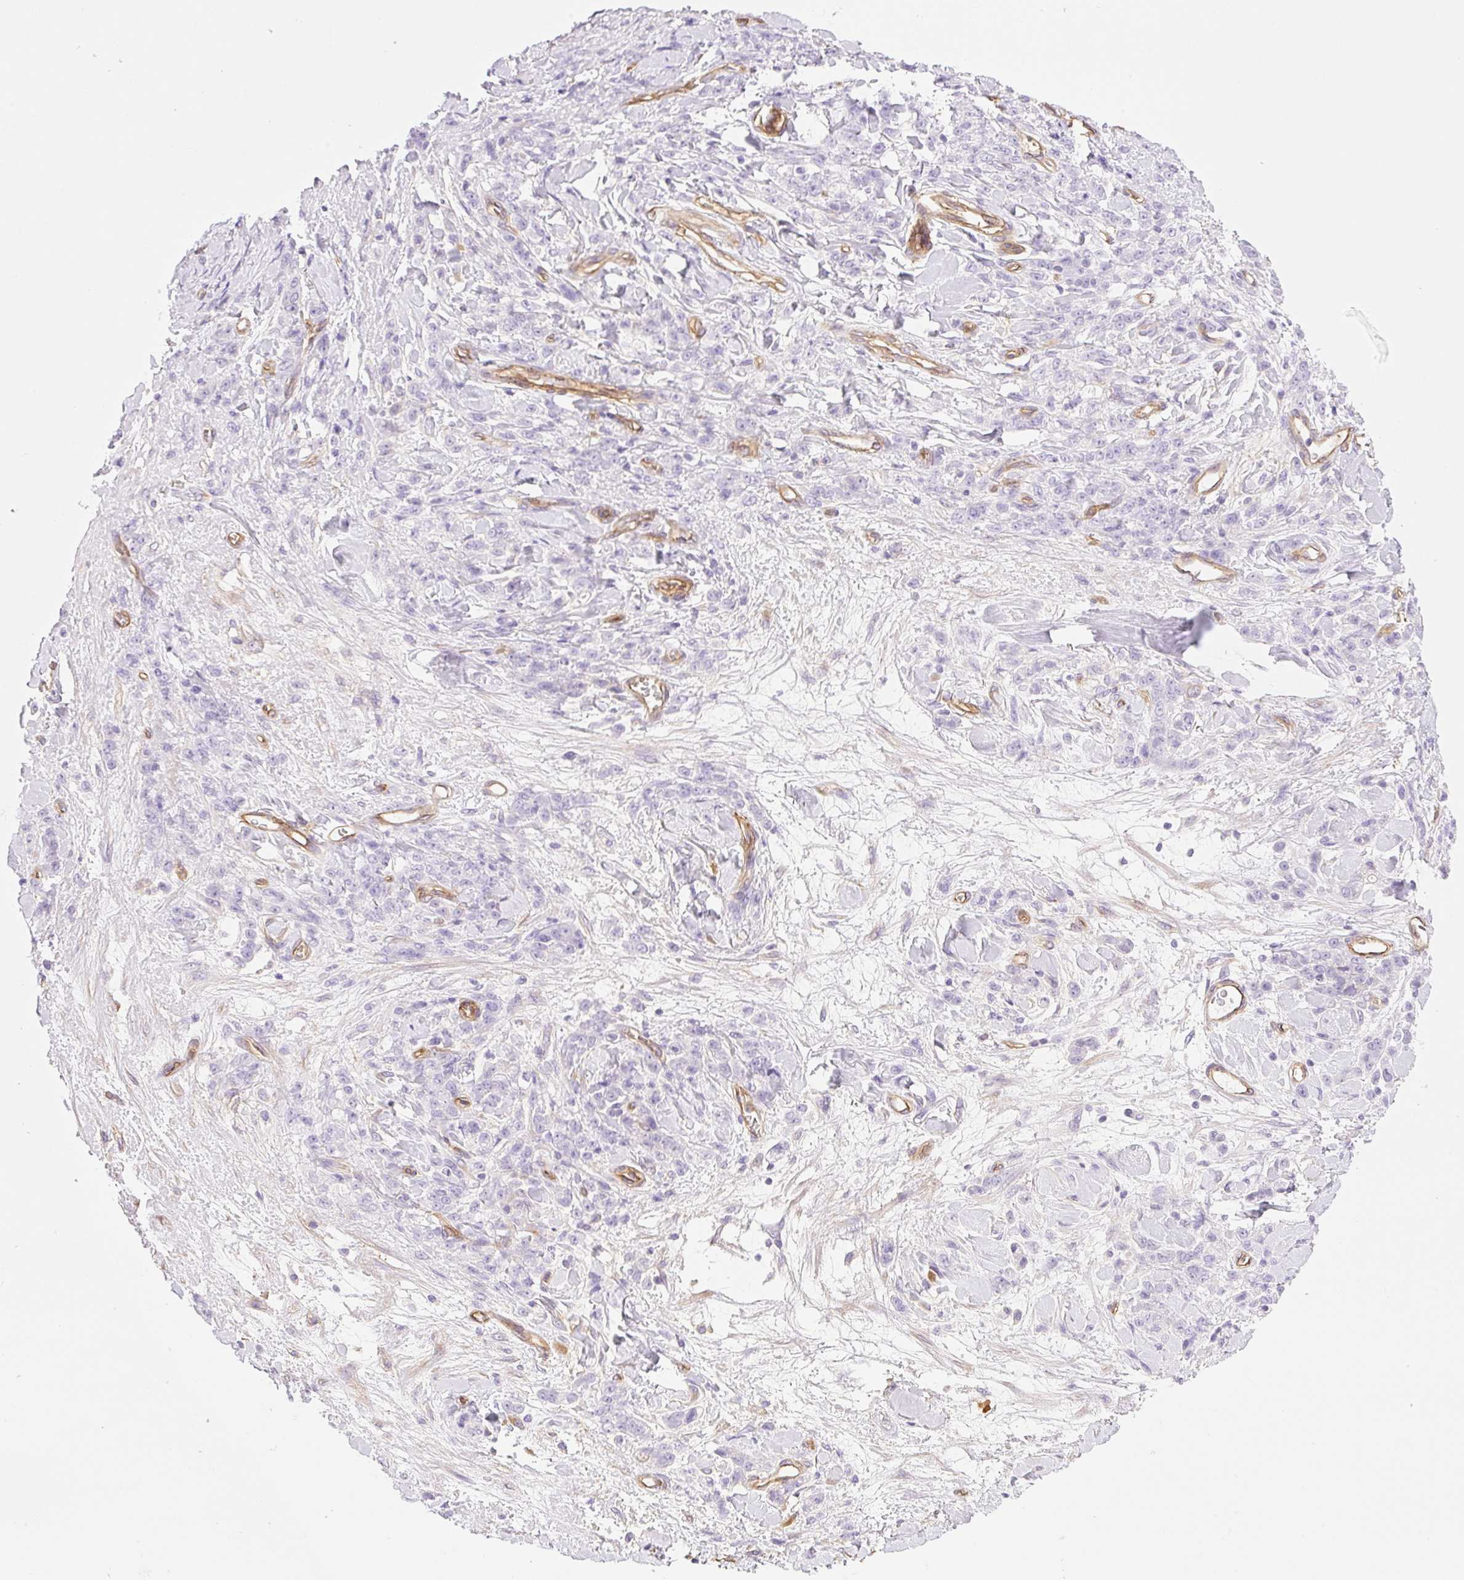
{"staining": {"intensity": "negative", "quantity": "none", "location": "none"}, "tissue": "stomach cancer", "cell_type": "Tumor cells", "image_type": "cancer", "snomed": [{"axis": "morphology", "description": "Normal tissue, NOS"}, {"axis": "morphology", "description": "Adenocarcinoma, NOS"}, {"axis": "topography", "description": "Stomach"}], "caption": "Human stomach cancer stained for a protein using immunohistochemistry (IHC) displays no positivity in tumor cells.", "gene": "EHD3", "patient": {"sex": "male", "age": 82}}